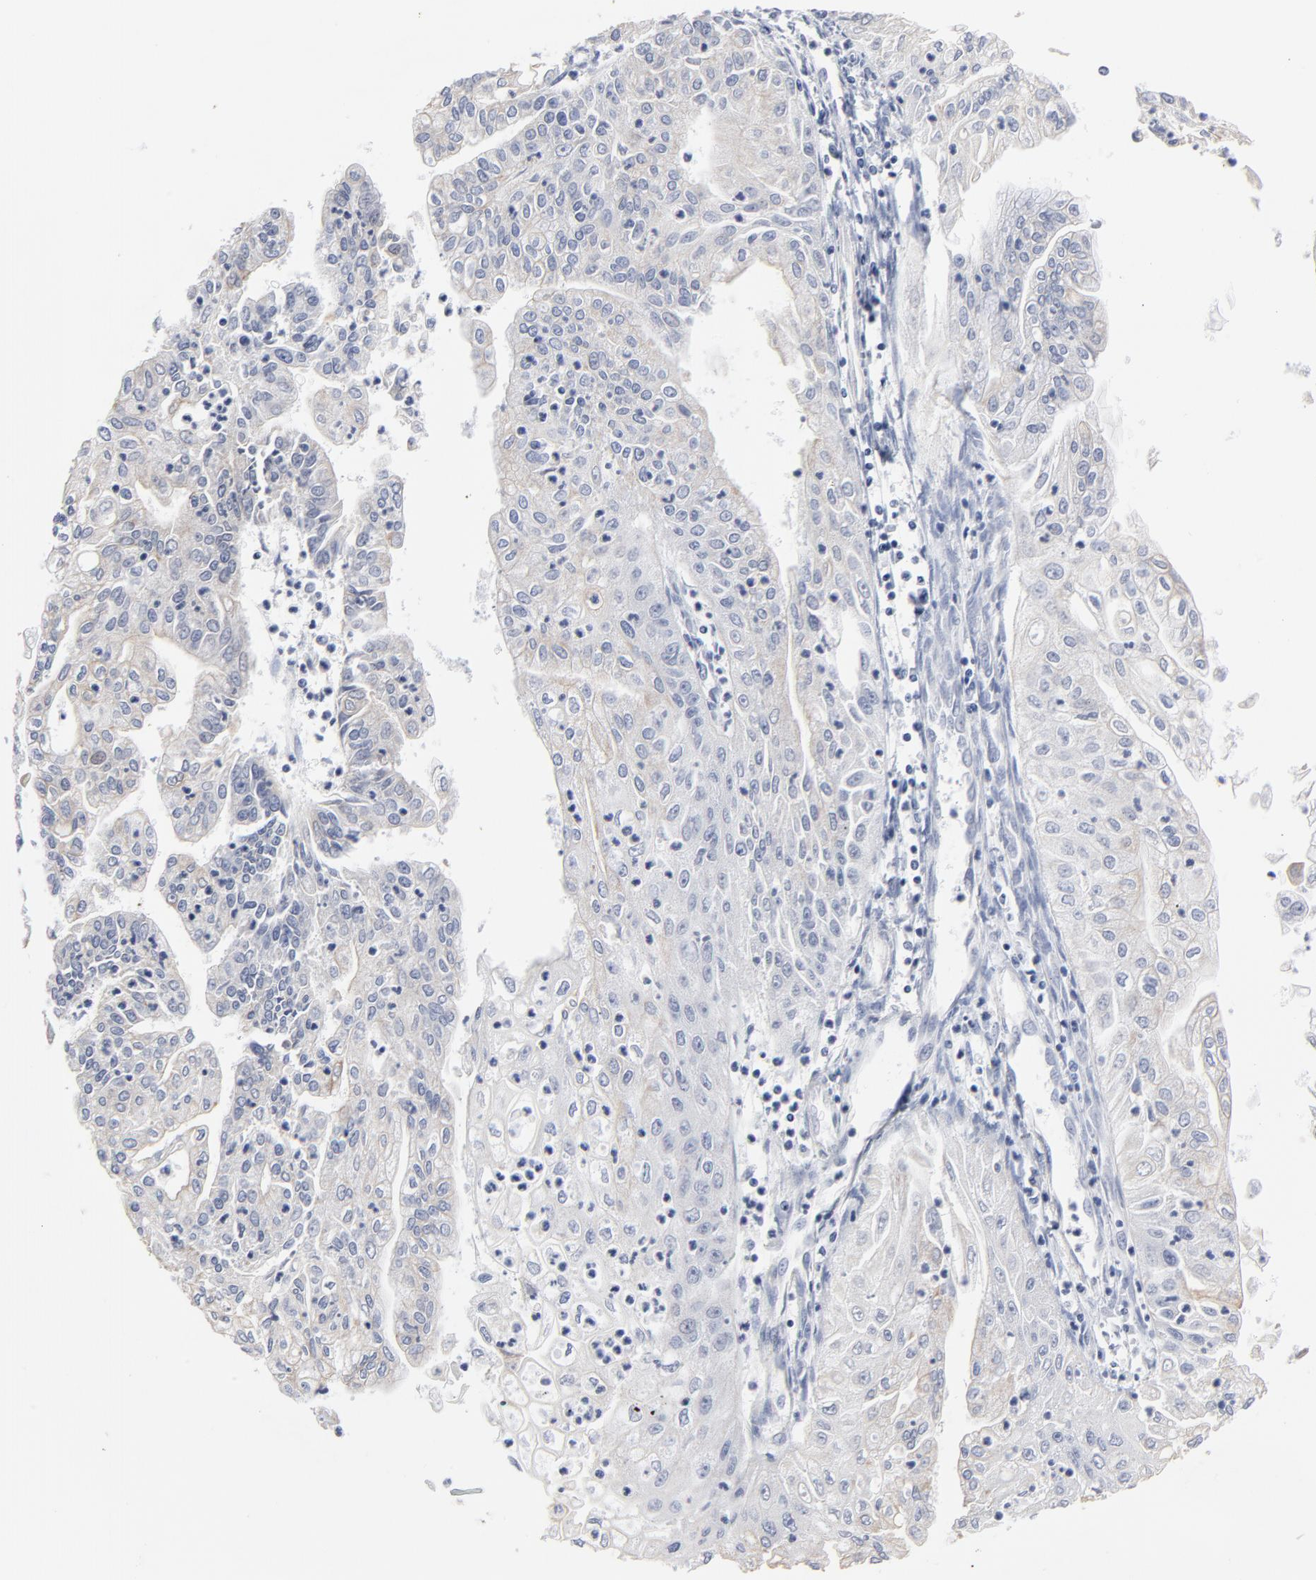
{"staining": {"intensity": "negative", "quantity": "none", "location": "none"}, "tissue": "endometrial cancer", "cell_type": "Tumor cells", "image_type": "cancer", "snomed": [{"axis": "morphology", "description": "Adenocarcinoma, NOS"}, {"axis": "topography", "description": "Endometrium"}], "caption": "The IHC image has no significant expression in tumor cells of endometrial cancer (adenocarcinoma) tissue. (Brightfield microscopy of DAB immunohistochemistry (IHC) at high magnification).", "gene": "SYNE2", "patient": {"sex": "female", "age": 75}}